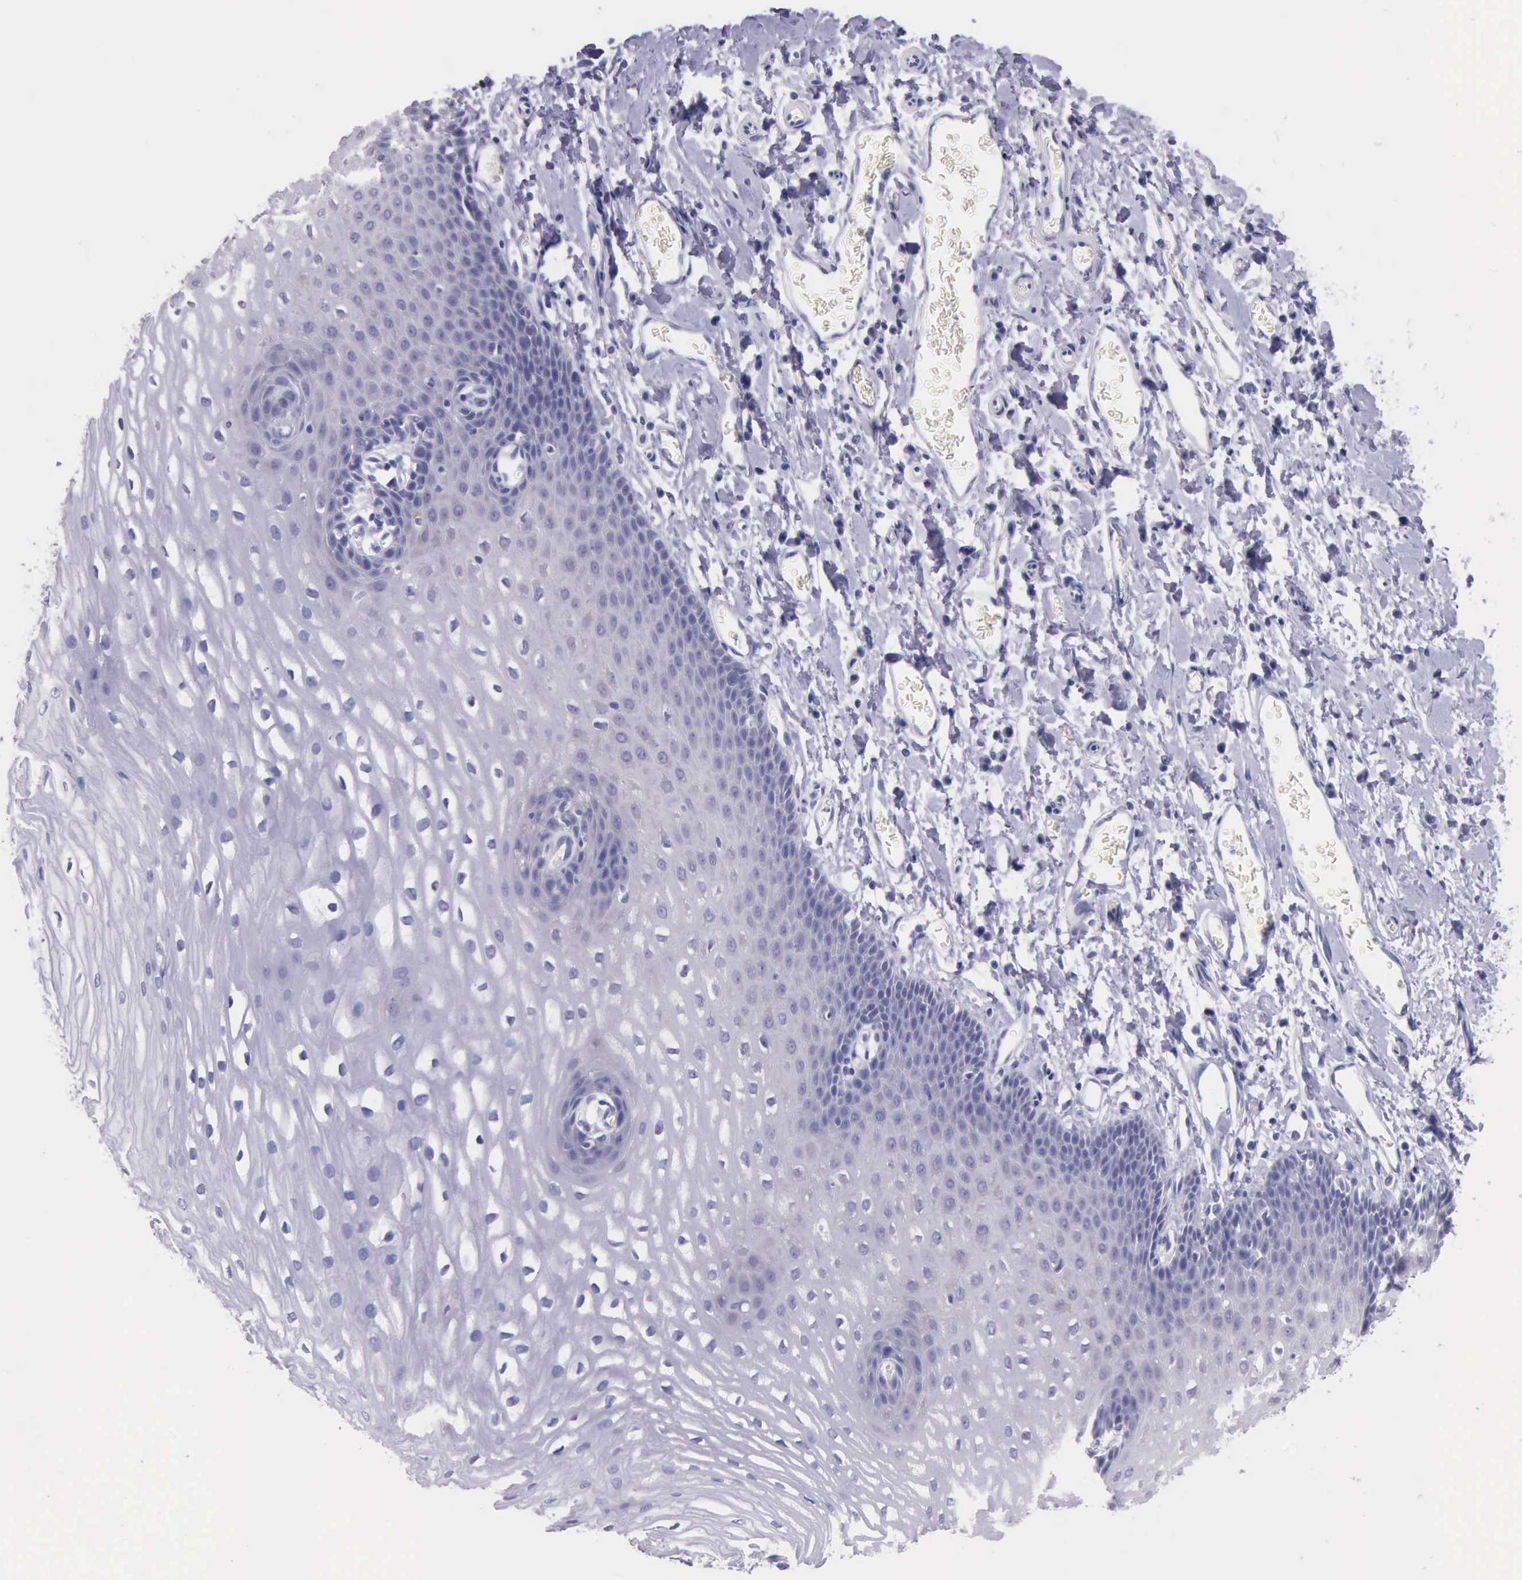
{"staining": {"intensity": "negative", "quantity": "none", "location": "none"}, "tissue": "esophagus", "cell_type": "Squamous epithelial cells", "image_type": "normal", "snomed": [{"axis": "morphology", "description": "Normal tissue, NOS"}, {"axis": "topography", "description": "Esophagus"}], "caption": "Micrograph shows no significant protein expression in squamous epithelial cells of benign esophagus. (DAB immunohistochemistry (IHC) visualized using brightfield microscopy, high magnification).", "gene": "LRFN5", "patient": {"sex": "male", "age": 70}}